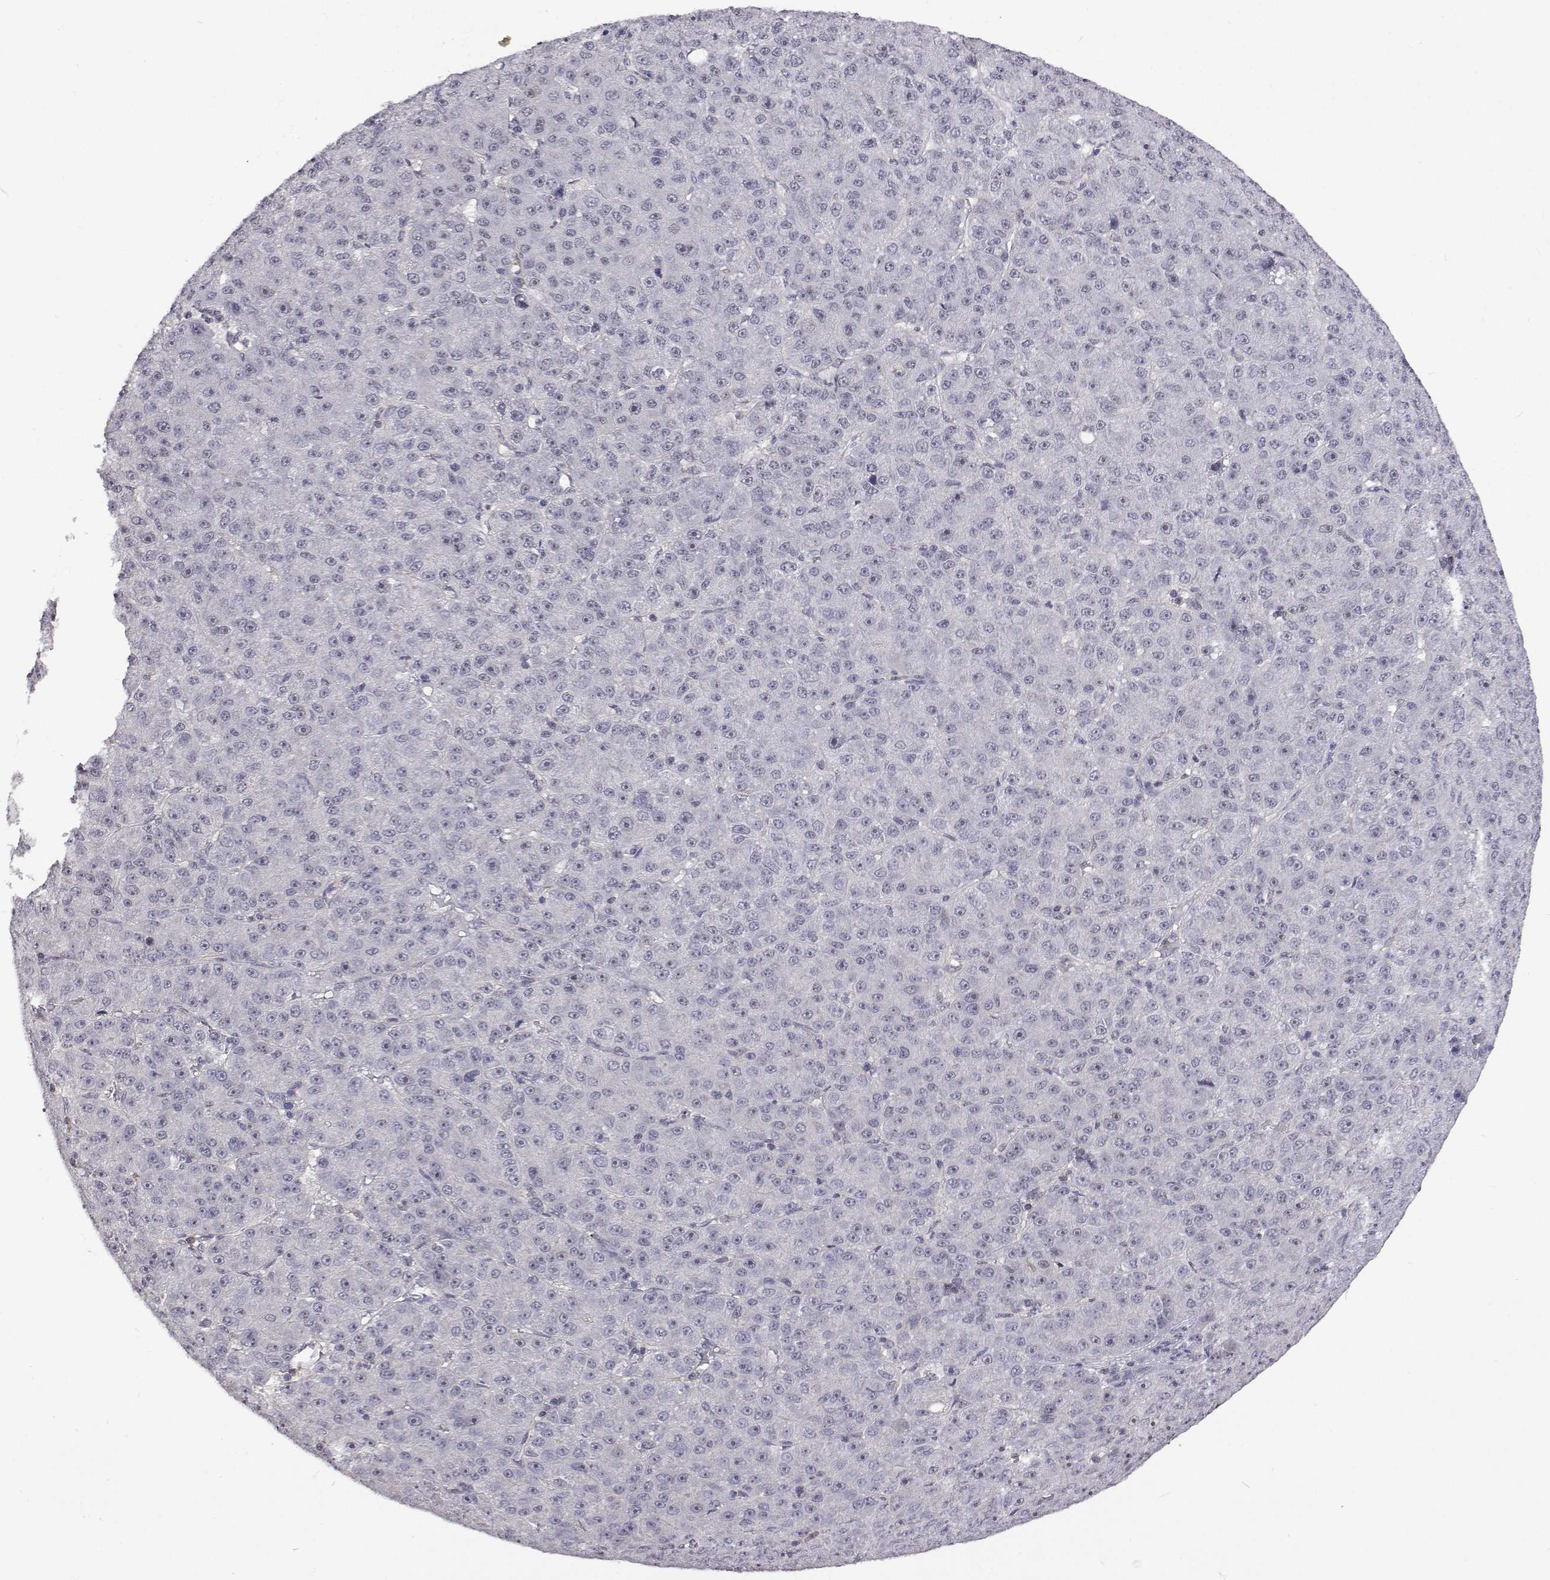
{"staining": {"intensity": "negative", "quantity": "none", "location": "none"}, "tissue": "liver cancer", "cell_type": "Tumor cells", "image_type": "cancer", "snomed": [{"axis": "morphology", "description": "Carcinoma, Hepatocellular, NOS"}, {"axis": "topography", "description": "Liver"}], "caption": "IHC of liver cancer shows no positivity in tumor cells.", "gene": "NHP2", "patient": {"sex": "male", "age": 67}}